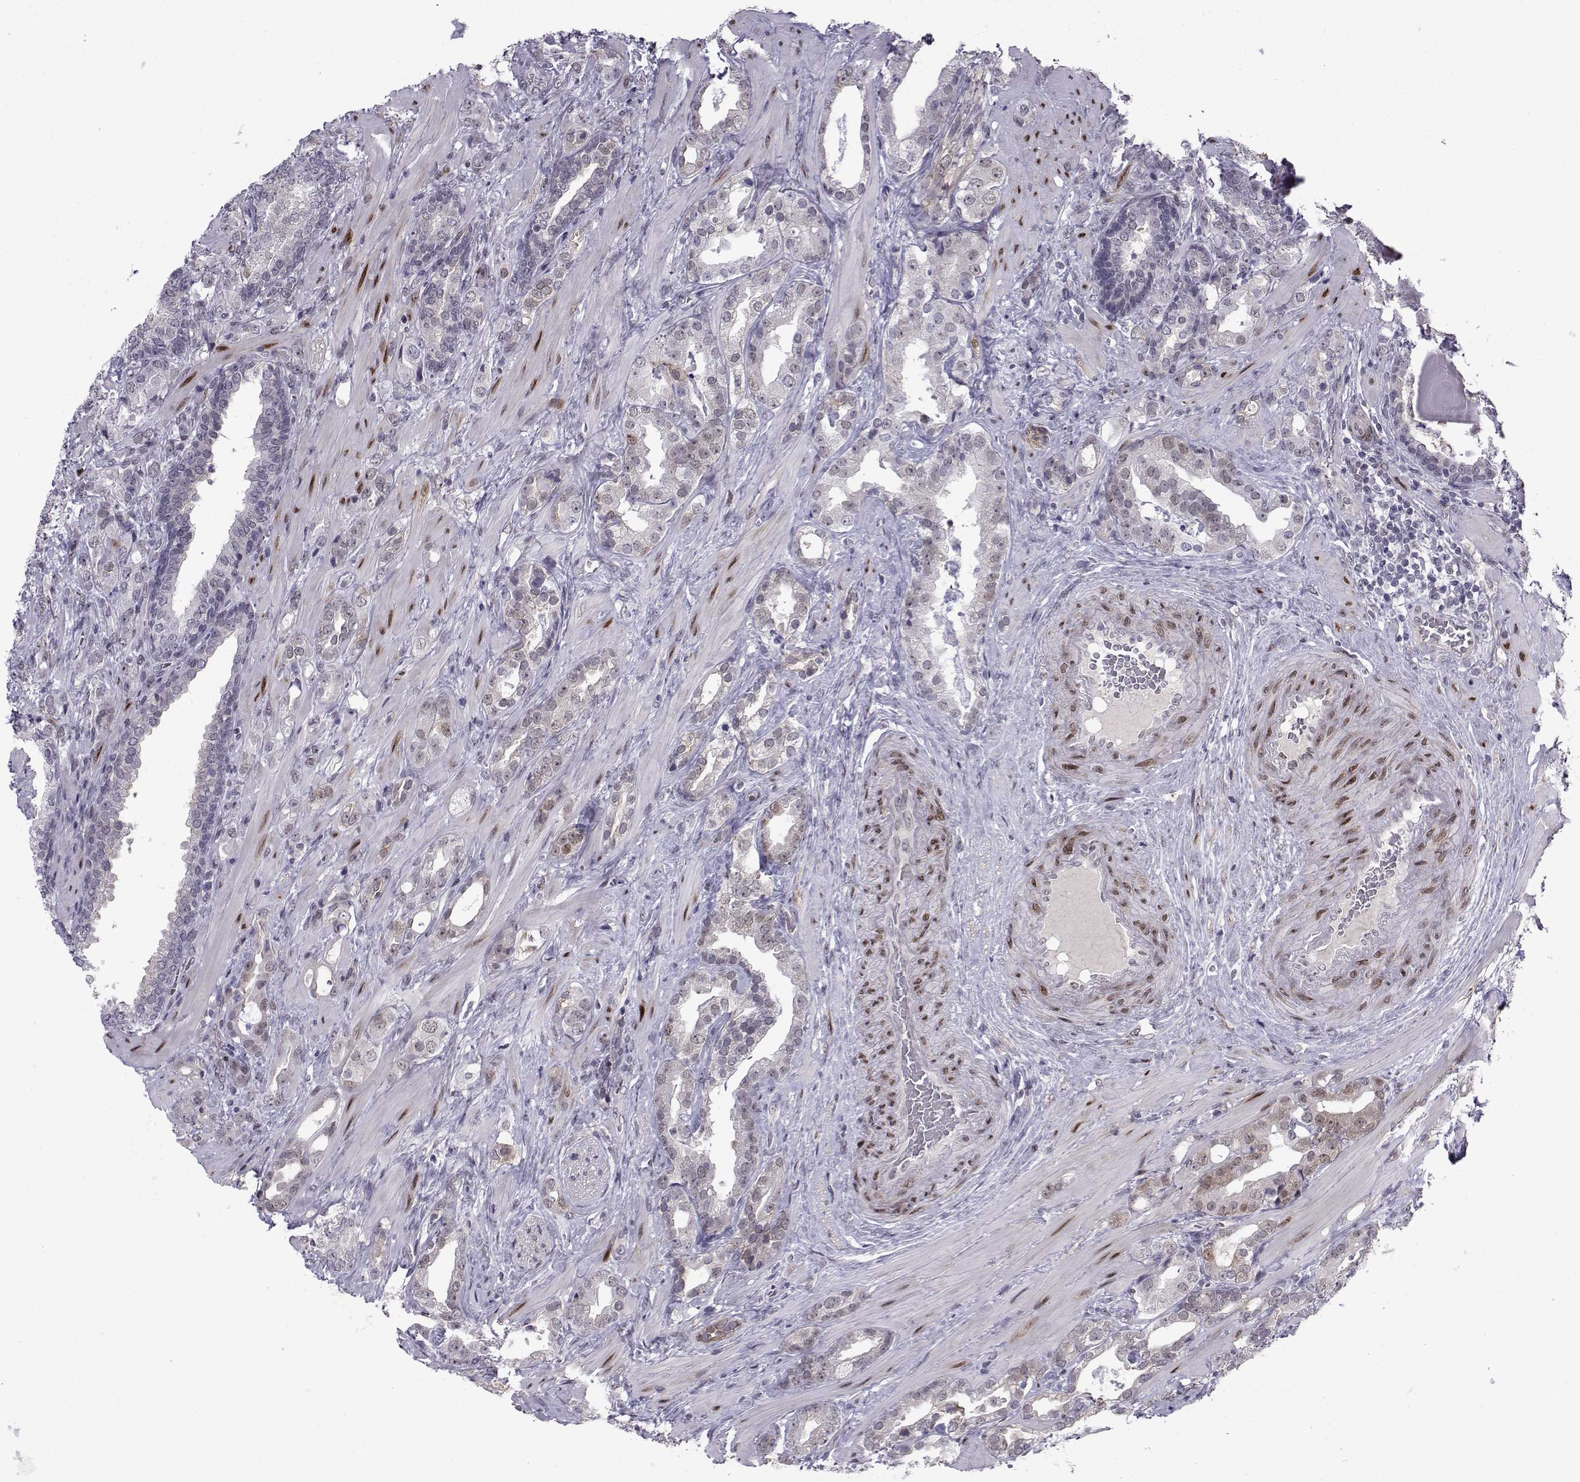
{"staining": {"intensity": "weak", "quantity": "25%-75%", "location": "nuclear"}, "tissue": "prostate cancer", "cell_type": "Tumor cells", "image_type": "cancer", "snomed": [{"axis": "morphology", "description": "Adenocarcinoma, NOS"}, {"axis": "topography", "description": "Prostate"}], "caption": "This photomicrograph reveals immunohistochemistry staining of prostate cancer (adenocarcinoma), with low weak nuclear staining in approximately 25%-75% of tumor cells.", "gene": "RBM24", "patient": {"sex": "male", "age": 57}}